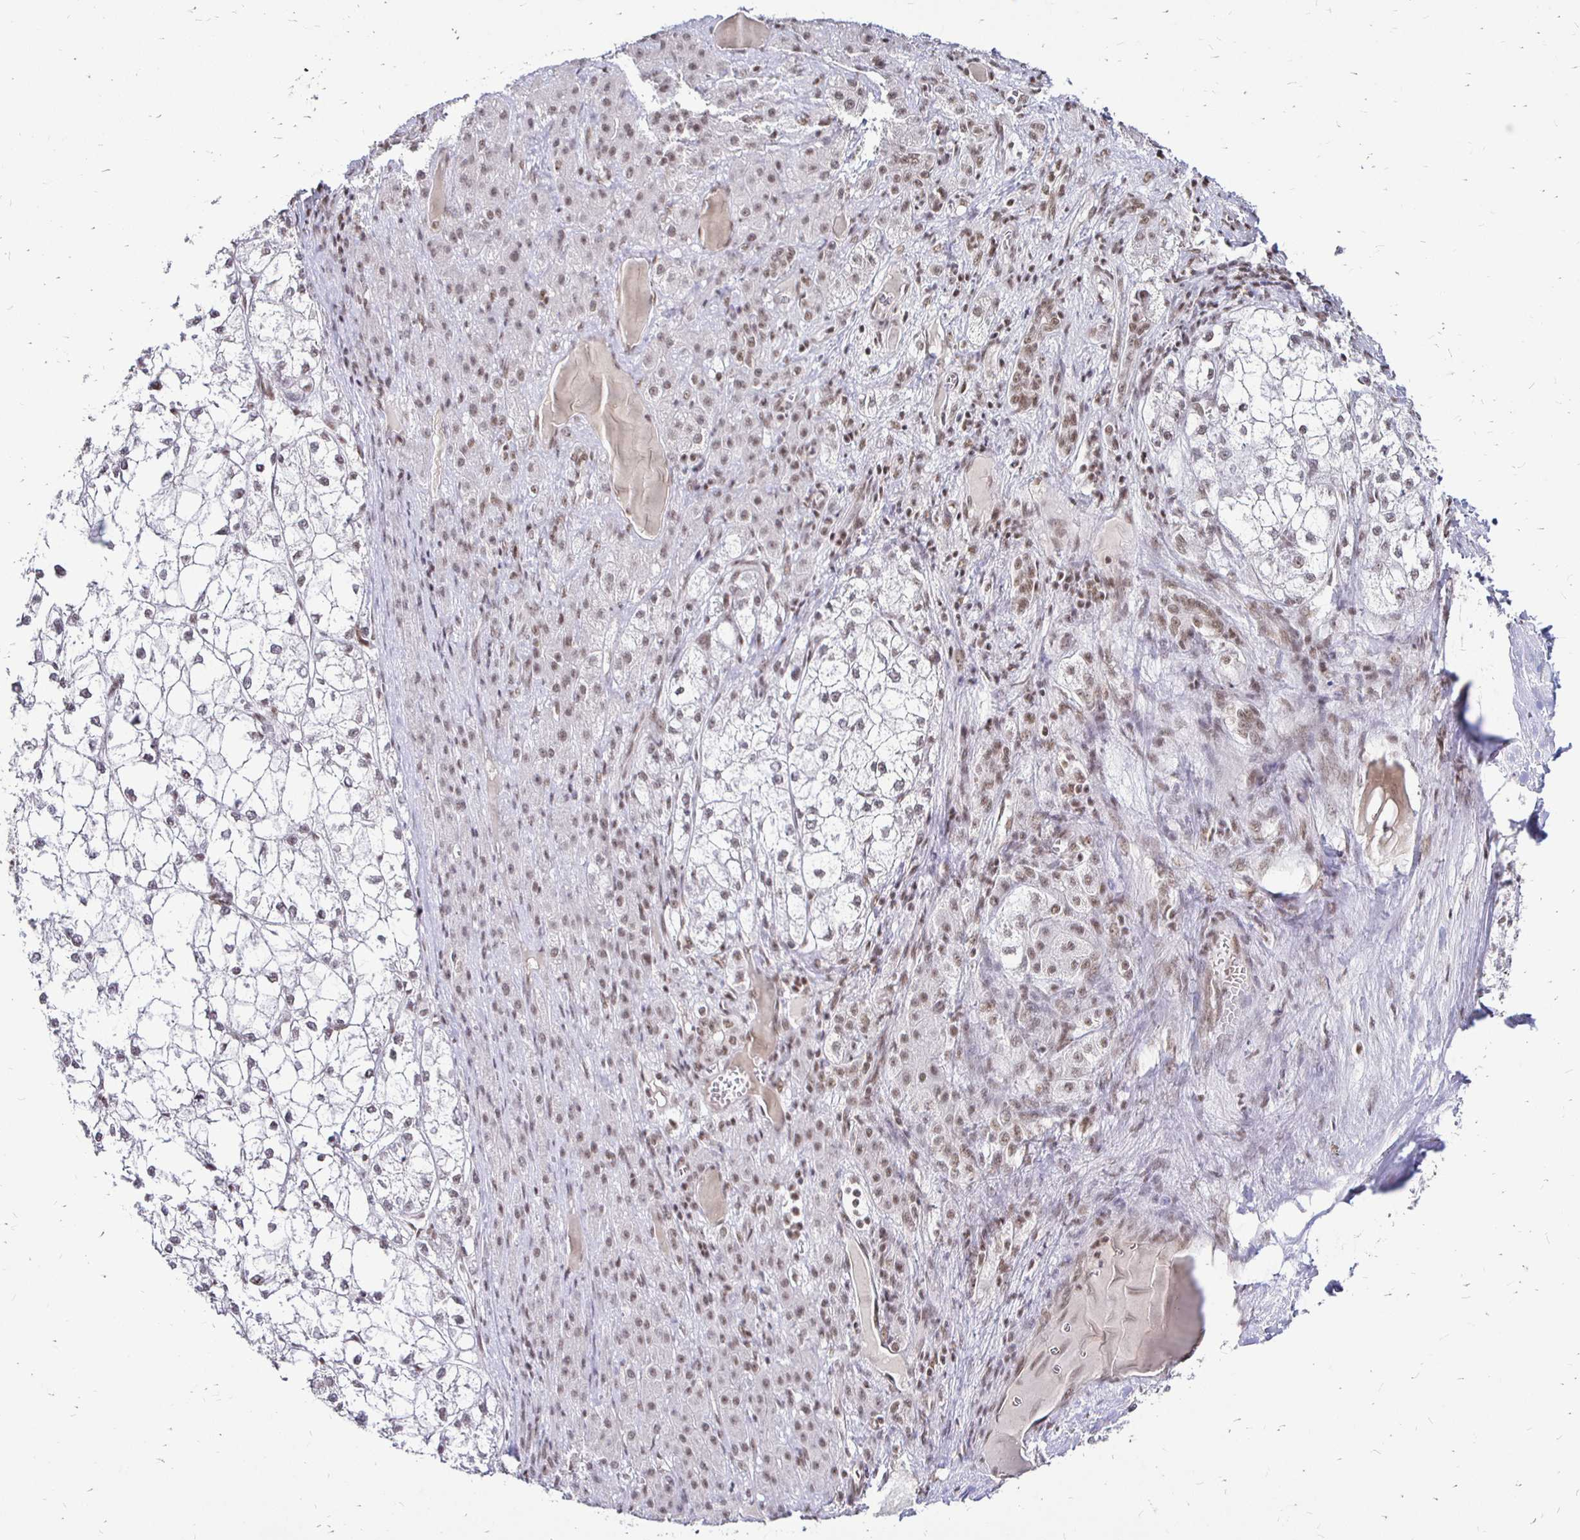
{"staining": {"intensity": "weak", "quantity": "<25%", "location": "nuclear"}, "tissue": "liver cancer", "cell_type": "Tumor cells", "image_type": "cancer", "snomed": [{"axis": "morphology", "description": "Carcinoma, Hepatocellular, NOS"}, {"axis": "topography", "description": "Liver"}], "caption": "High magnification brightfield microscopy of liver cancer (hepatocellular carcinoma) stained with DAB (brown) and counterstained with hematoxylin (blue): tumor cells show no significant positivity.", "gene": "SIN3A", "patient": {"sex": "female", "age": 43}}